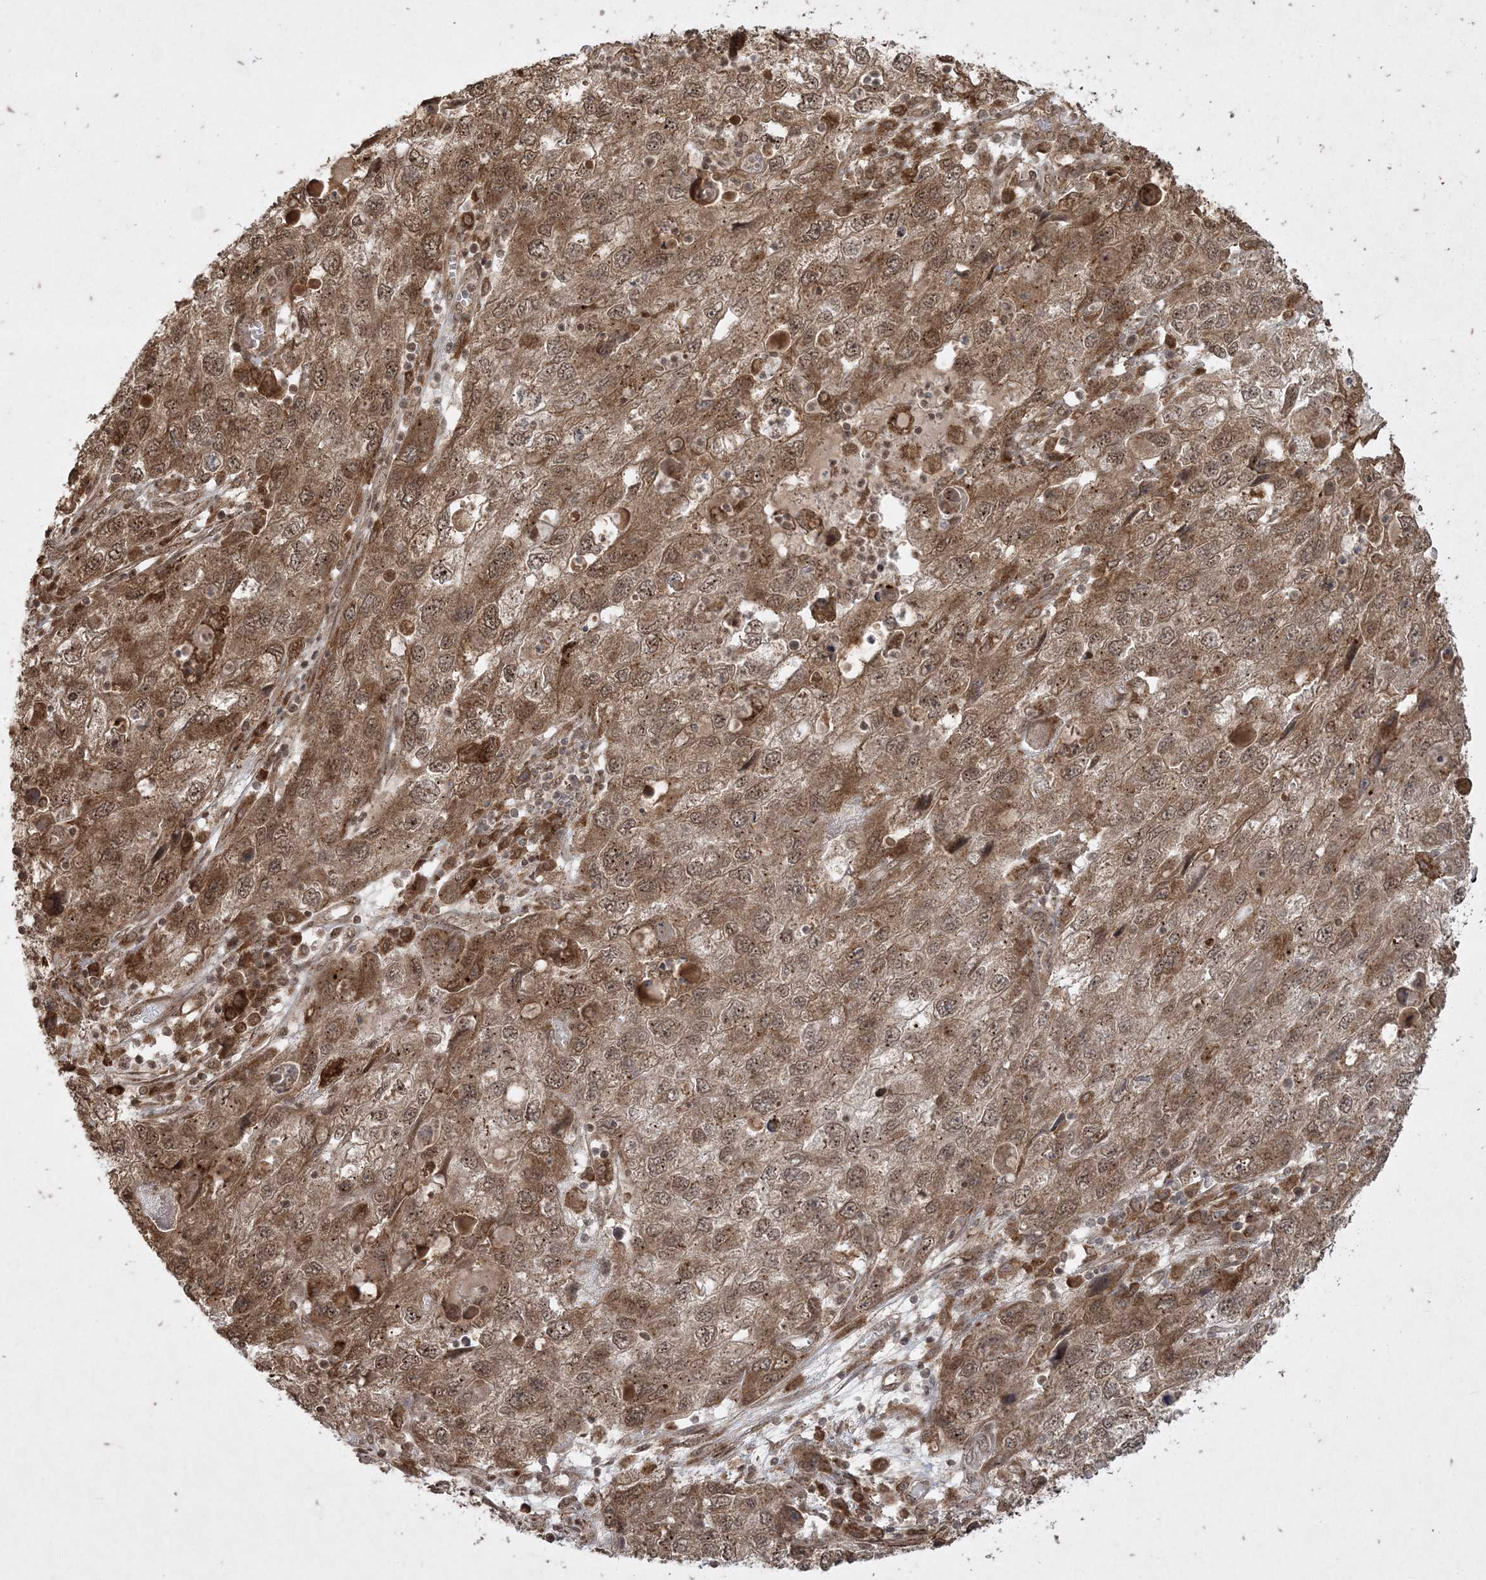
{"staining": {"intensity": "moderate", "quantity": ">75%", "location": "cytoplasmic/membranous,nuclear"}, "tissue": "endometrial cancer", "cell_type": "Tumor cells", "image_type": "cancer", "snomed": [{"axis": "morphology", "description": "Adenocarcinoma, NOS"}, {"axis": "topography", "description": "Endometrium"}], "caption": "Endometrial cancer stained for a protein (brown) shows moderate cytoplasmic/membranous and nuclear positive positivity in approximately >75% of tumor cells.", "gene": "RRAS", "patient": {"sex": "female", "age": 49}}